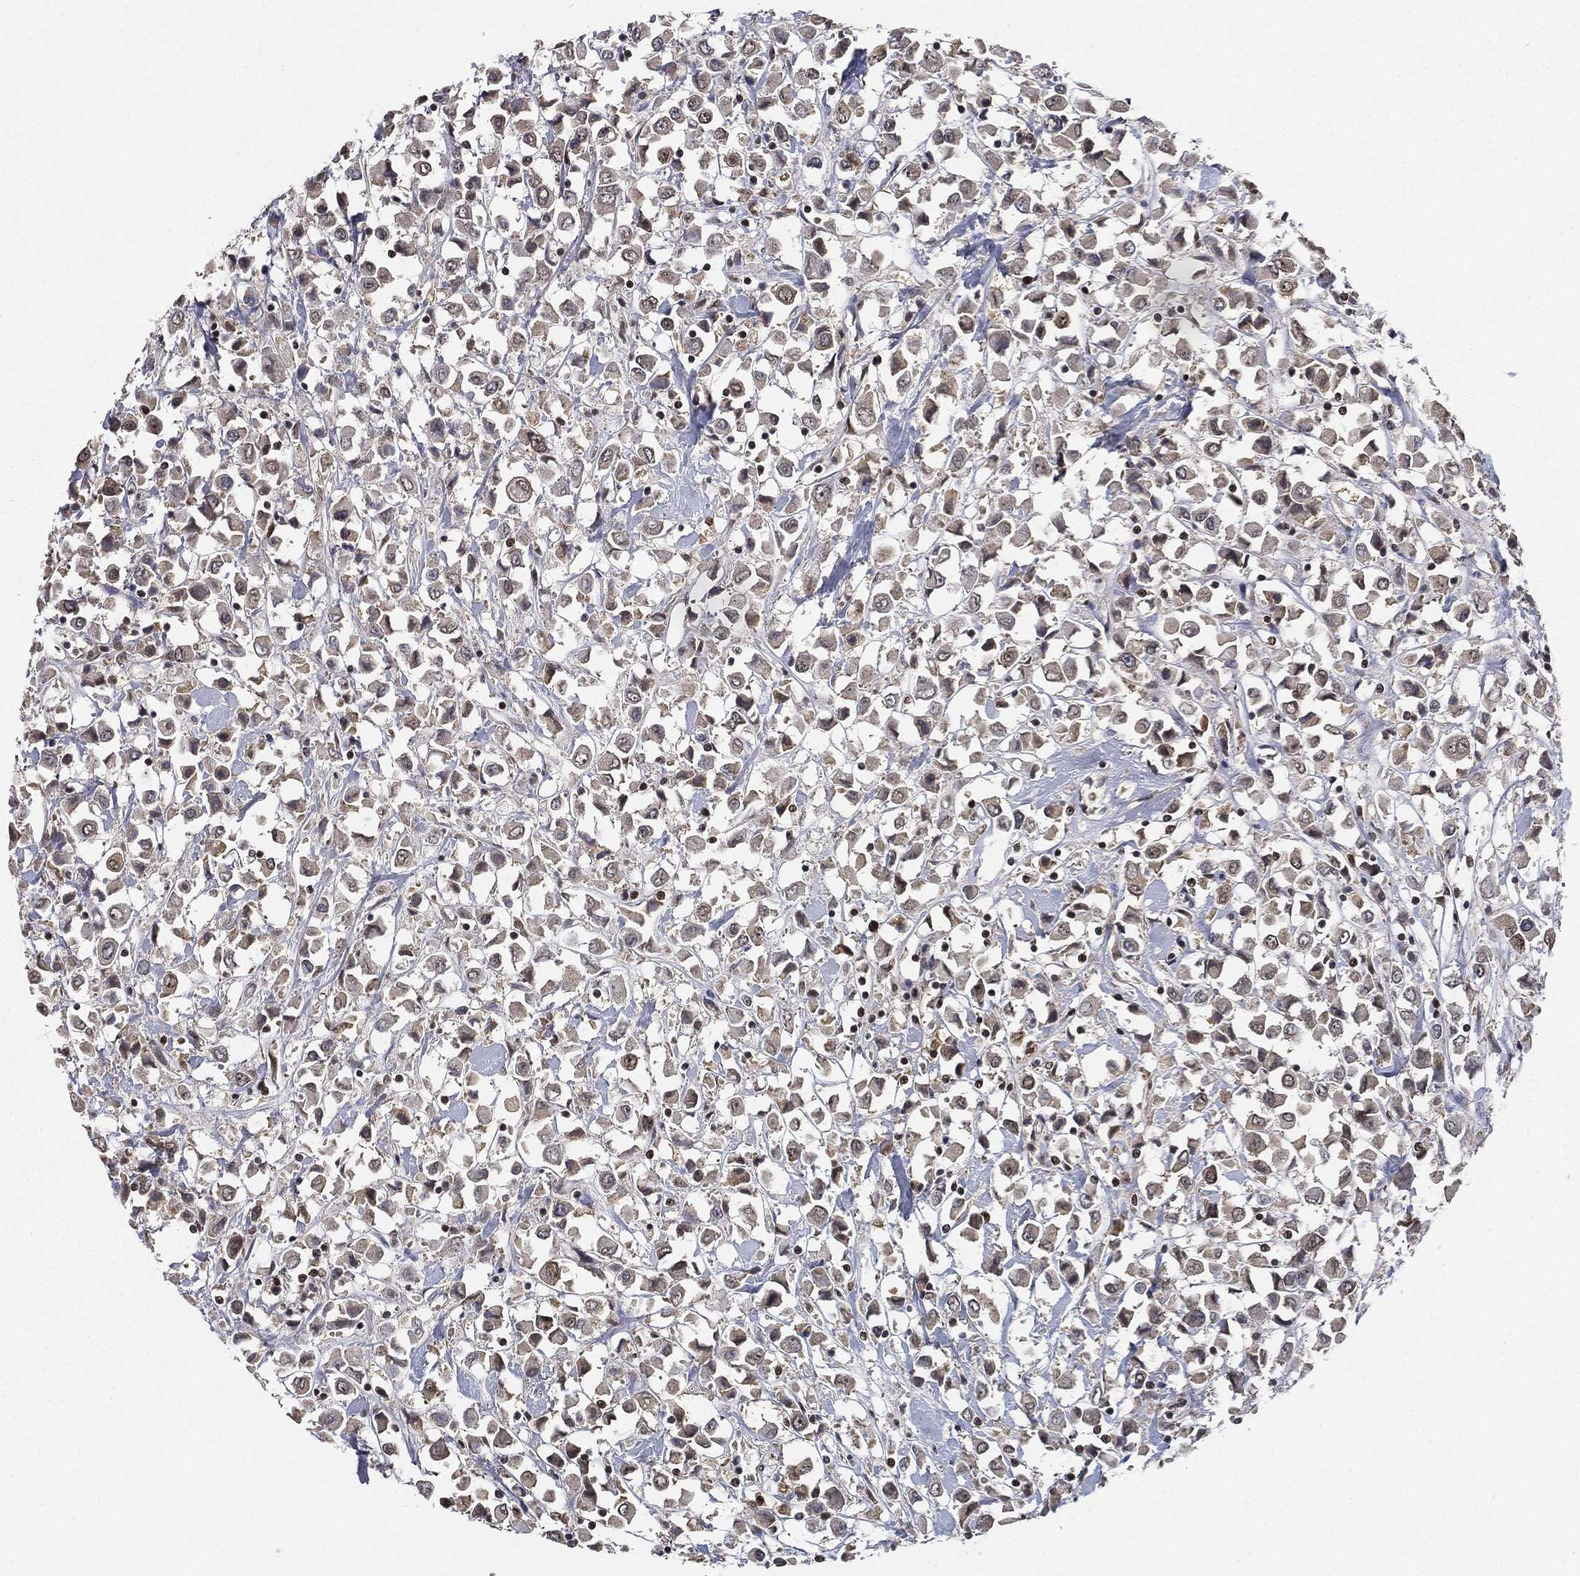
{"staining": {"intensity": "moderate", "quantity": "25%-75%", "location": "nuclear"}, "tissue": "breast cancer", "cell_type": "Tumor cells", "image_type": "cancer", "snomed": [{"axis": "morphology", "description": "Duct carcinoma"}, {"axis": "topography", "description": "Breast"}], "caption": "Breast cancer tissue exhibits moderate nuclear staining in approximately 25%-75% of tumor cells, visualized by immunohistochemistry.", "gene": "TBC1D22A", "patient": {"sex": "female", "age": 61}}